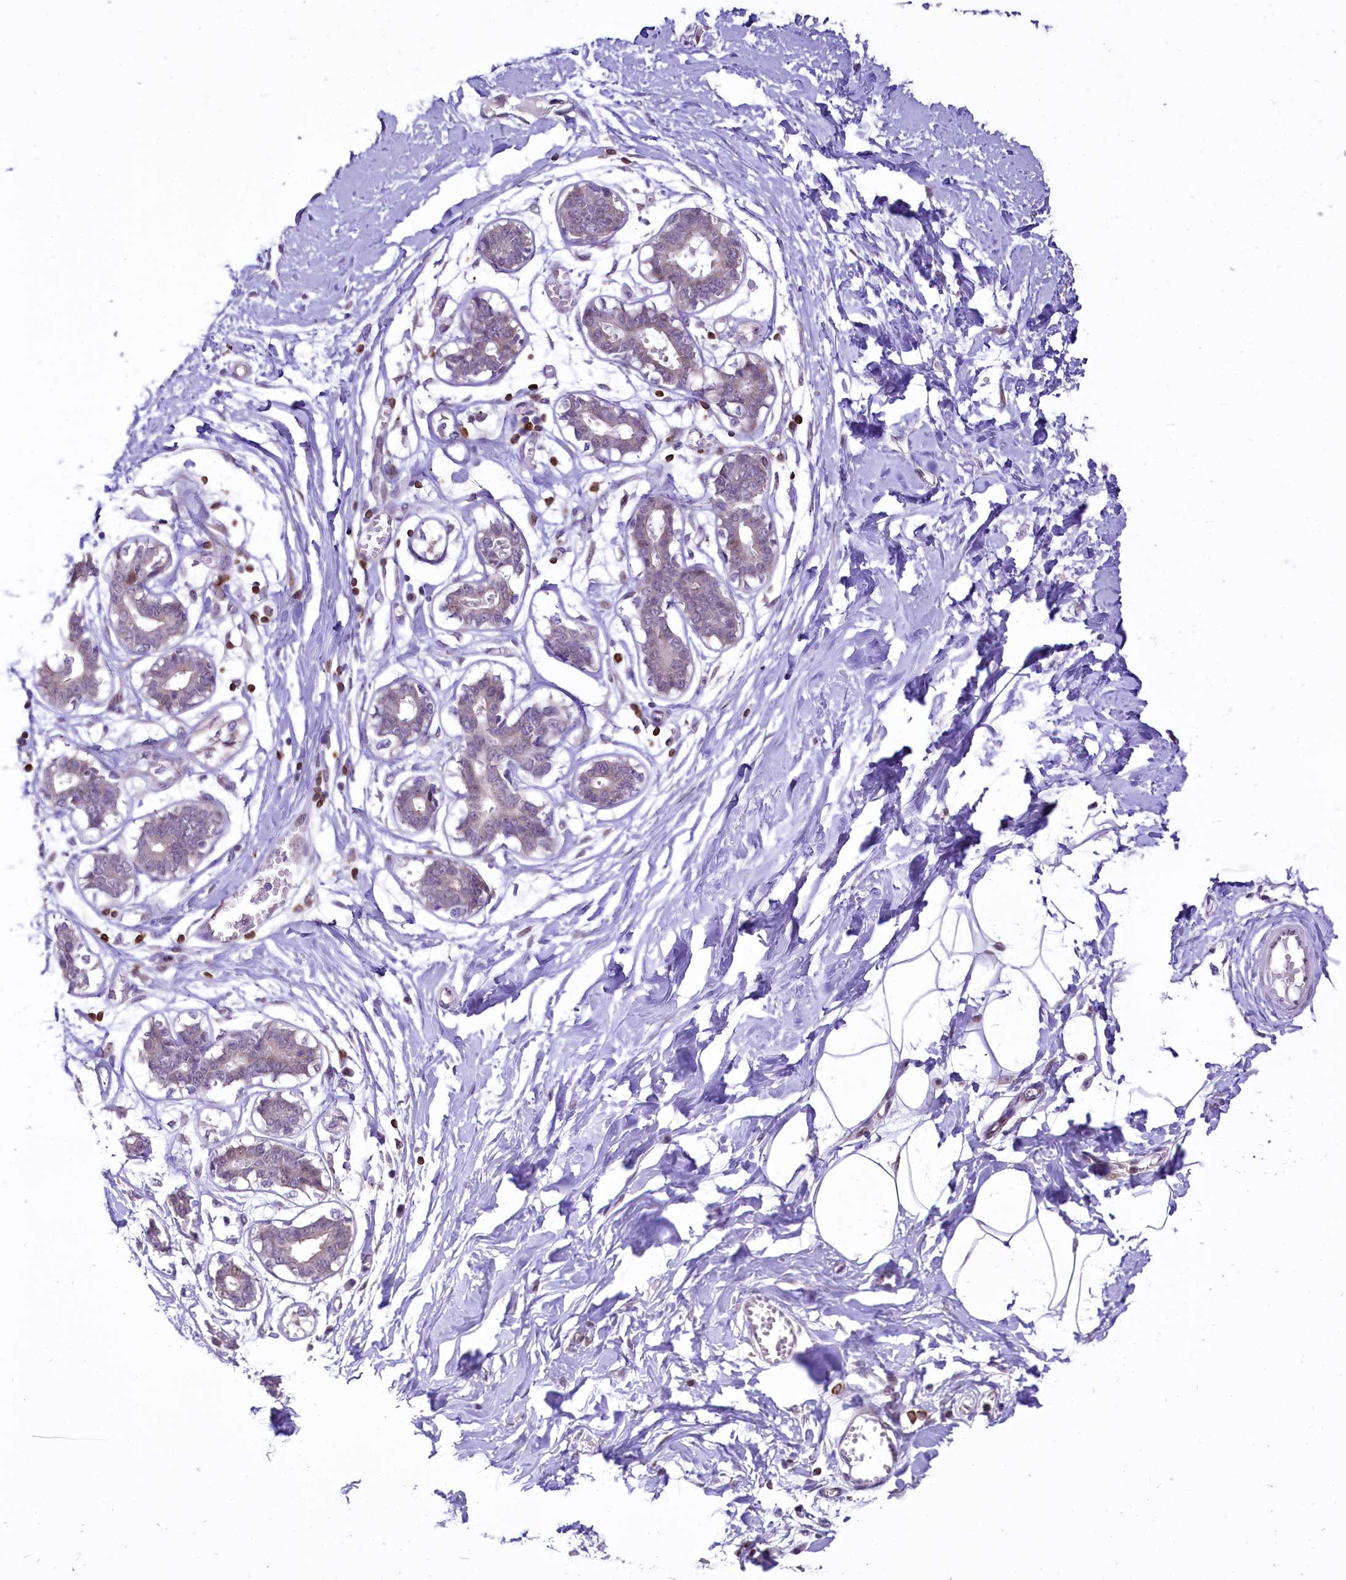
{"staining": {"intensity": "negative", "quantity": "none", "location": "none"}, "tissue": "breast", "cell_type": "Adipocytes", "image_type": "normal", "snomed": [{"axis": "morphology", "description": "Normal tissue, NOS"}, {"axis": "topography", "description": "Breast"}], "caption": "Immunohistochemistry of normal human breast demonstrates no positivity in adipocytes.", "gene": "BANK1", "patient": {"sex": "female", "age": 27}}